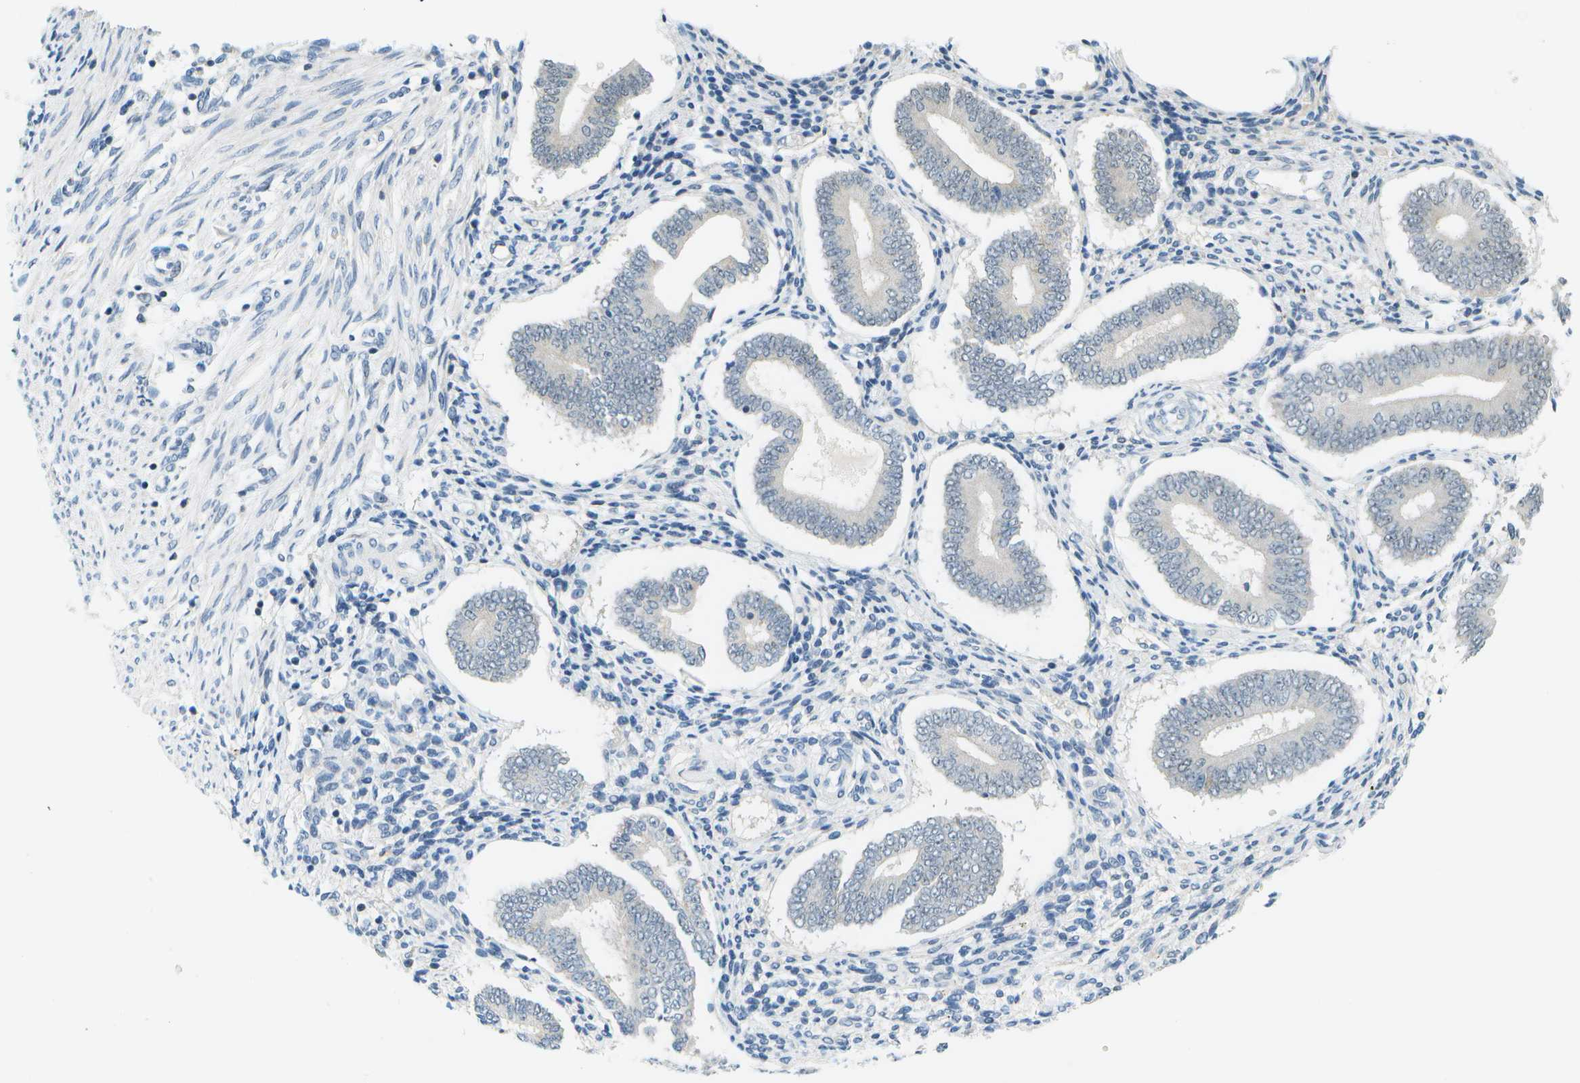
{"staining": {"intensity": "negative", "quantity": "none", "location": "none"}, "tissue": "endometrium", "cell_type": "Cells in endometrial stroma", "image_type": "normal", "snomed": [{"axis": "morphology", "description": "Normal tissue, NOS"}, {"axis": "topography", "description": "Endometrium"}], "caption": "This image is of normal endometrium stained with immunohistochemistry to label a protein in brown with the nuclei are counter-stained blue. There is no staining in cells in endometrial stroma.", "gene": "PITHD1", "patient": {"sex": "female", "age": 42}}